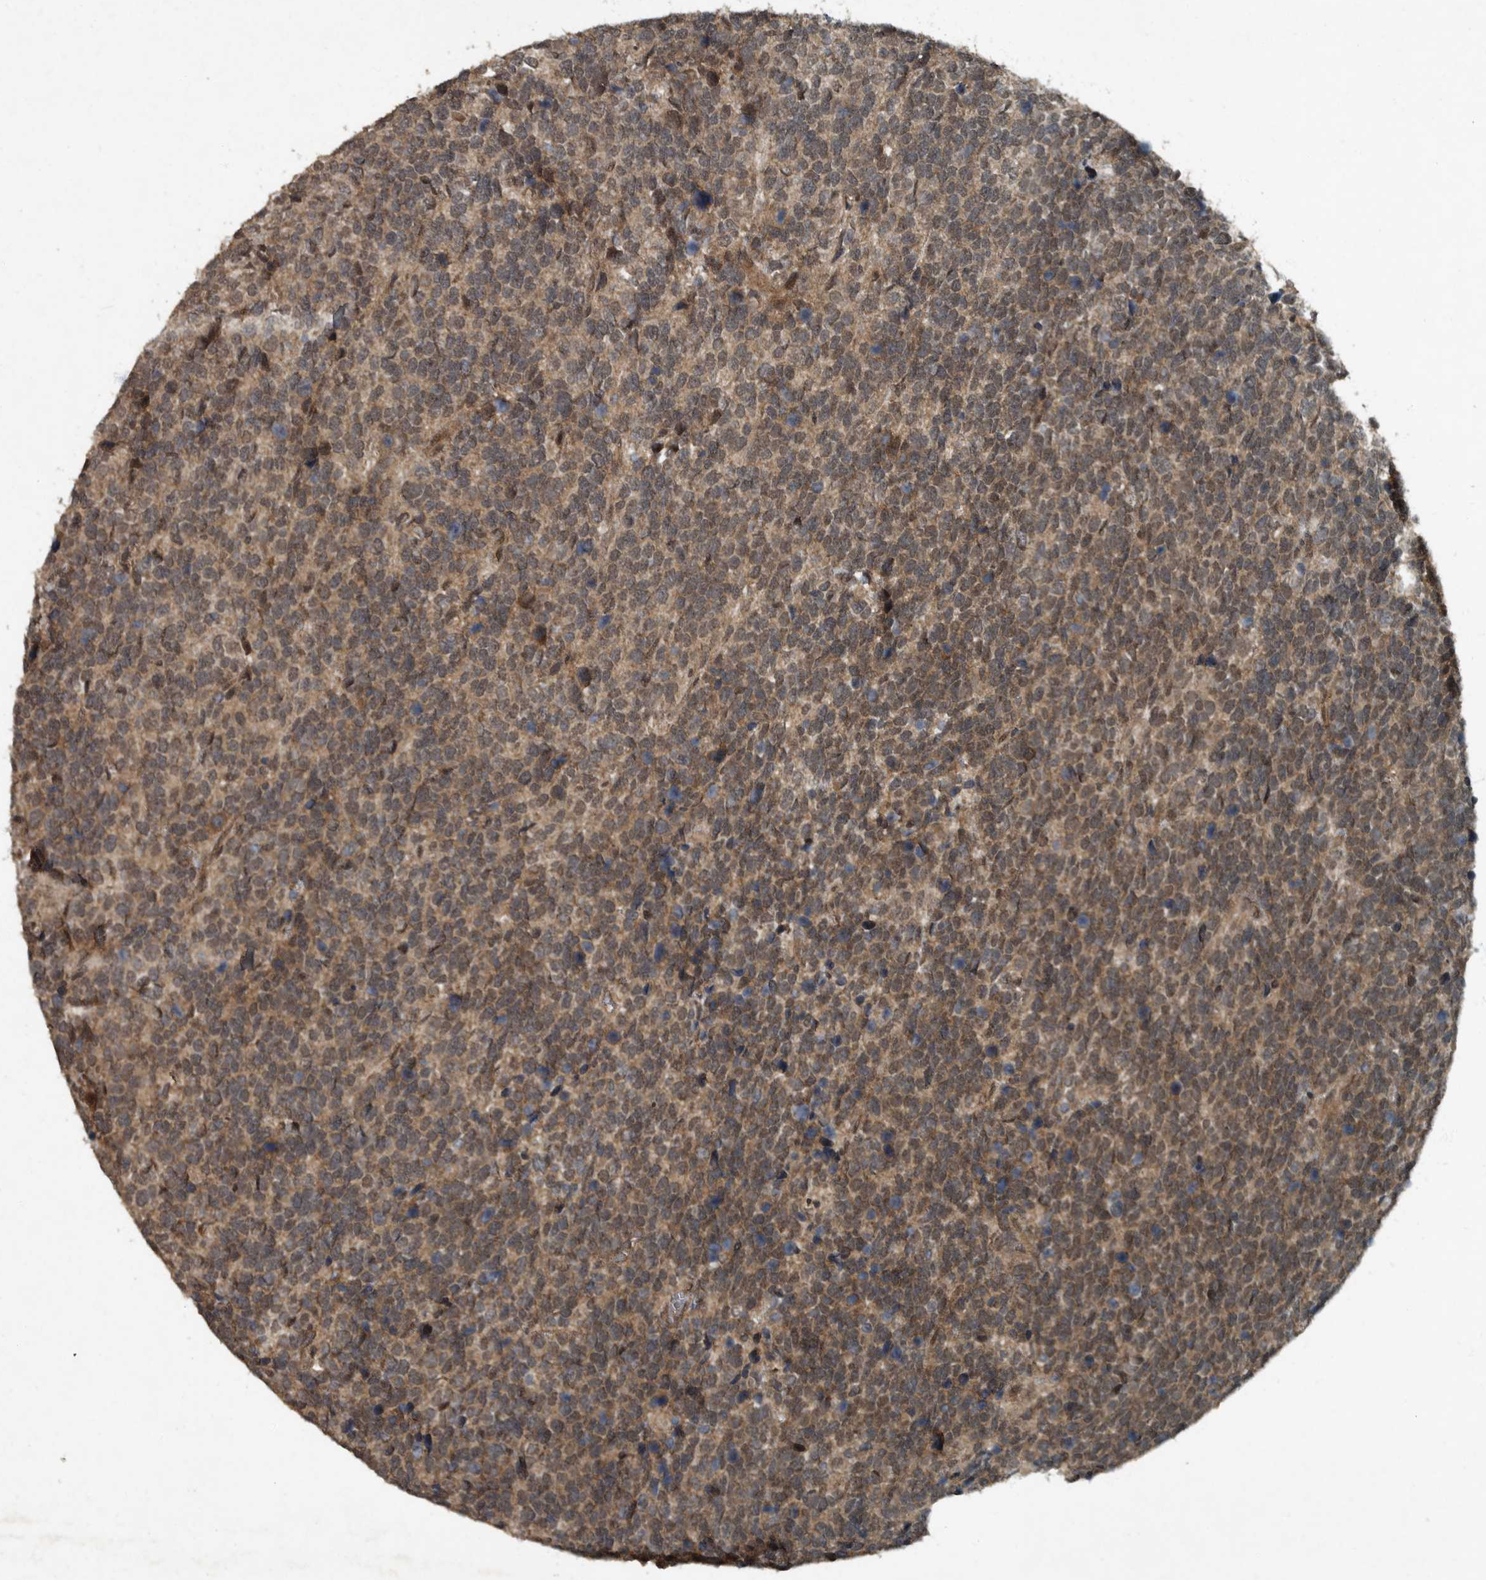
{"staining": {"intensity": "moderate", "quantity": ">75%", "location": "cytoplasmic/membranous"}, "tissue": "urothelial cancer", "cell_type": "Tumor cells", "image_type": "cancer", "snomed": [{"axis": "morphology", "description": "Urothelial carcinoma, High grade"}, {"axis": "topography", "description": "Urinary bladder"}], "caption": "The image exhibits immunohistochemical staining of urothelial cancer. There is moderate cytoplasmic/membranous positivity is appreciated in about >75% of tumor cells.", "gene": "FOXO1", "patient": {"sex": "female", "age": 82}}